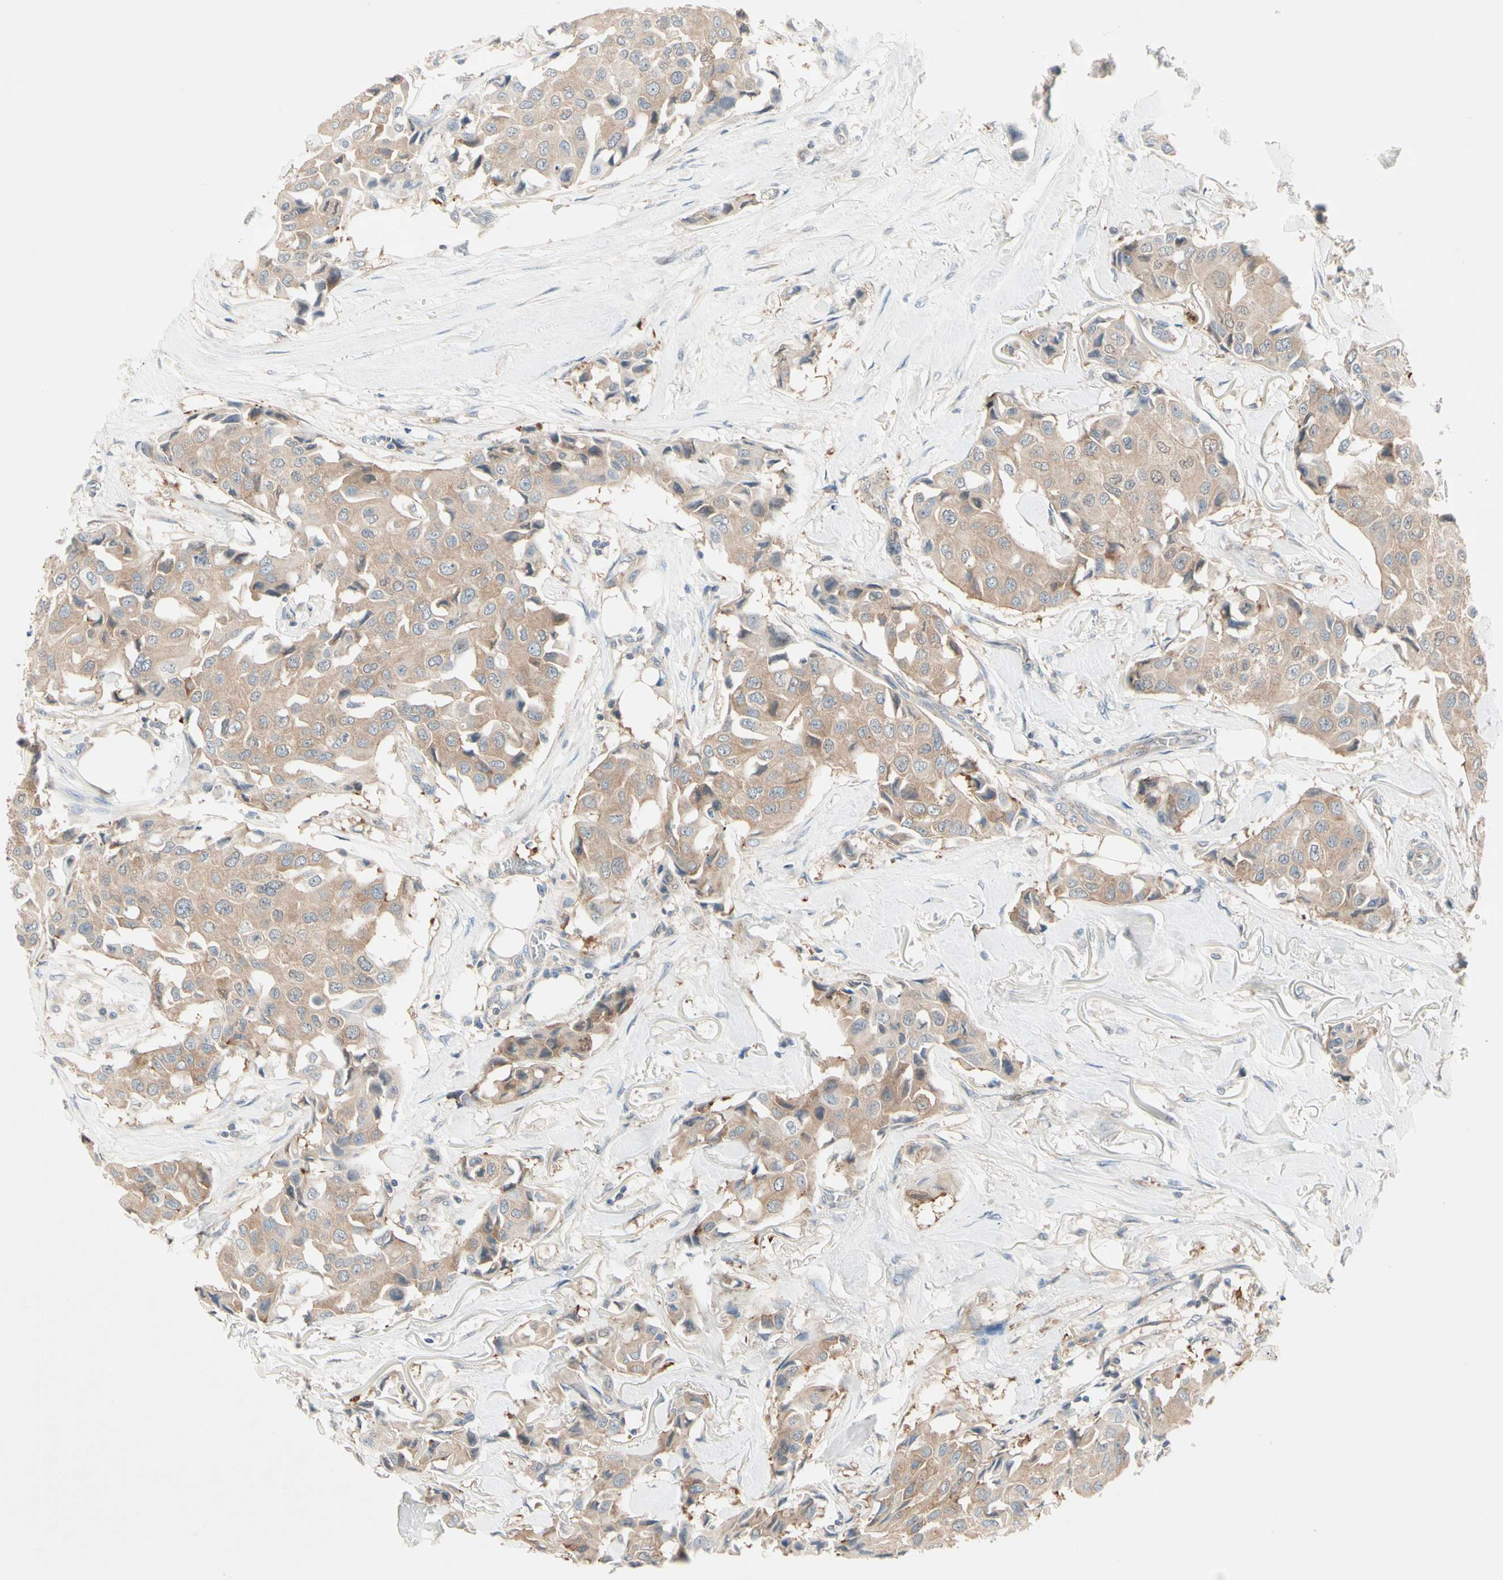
{"staining": {"intensity": "weak", "quantity": ">75%", "location": "cytoplasmic/membranous"}, "tissue": "breast cancer", "cell_type": "Tumor cells", "image_type": "cancer", "snomed": [{"axis": "morphology", "description": "Duct carcinoma"}, {"axis": "topography", "description": "Breast"}], "caption": "Weak cytoplasmic/membranous protein staining is seen in approximately >75% of tumor cells in invasive ductal carcinoma (breast).", "gene": "IL1R1", "patient": {"sex": "female", "age": 80}}